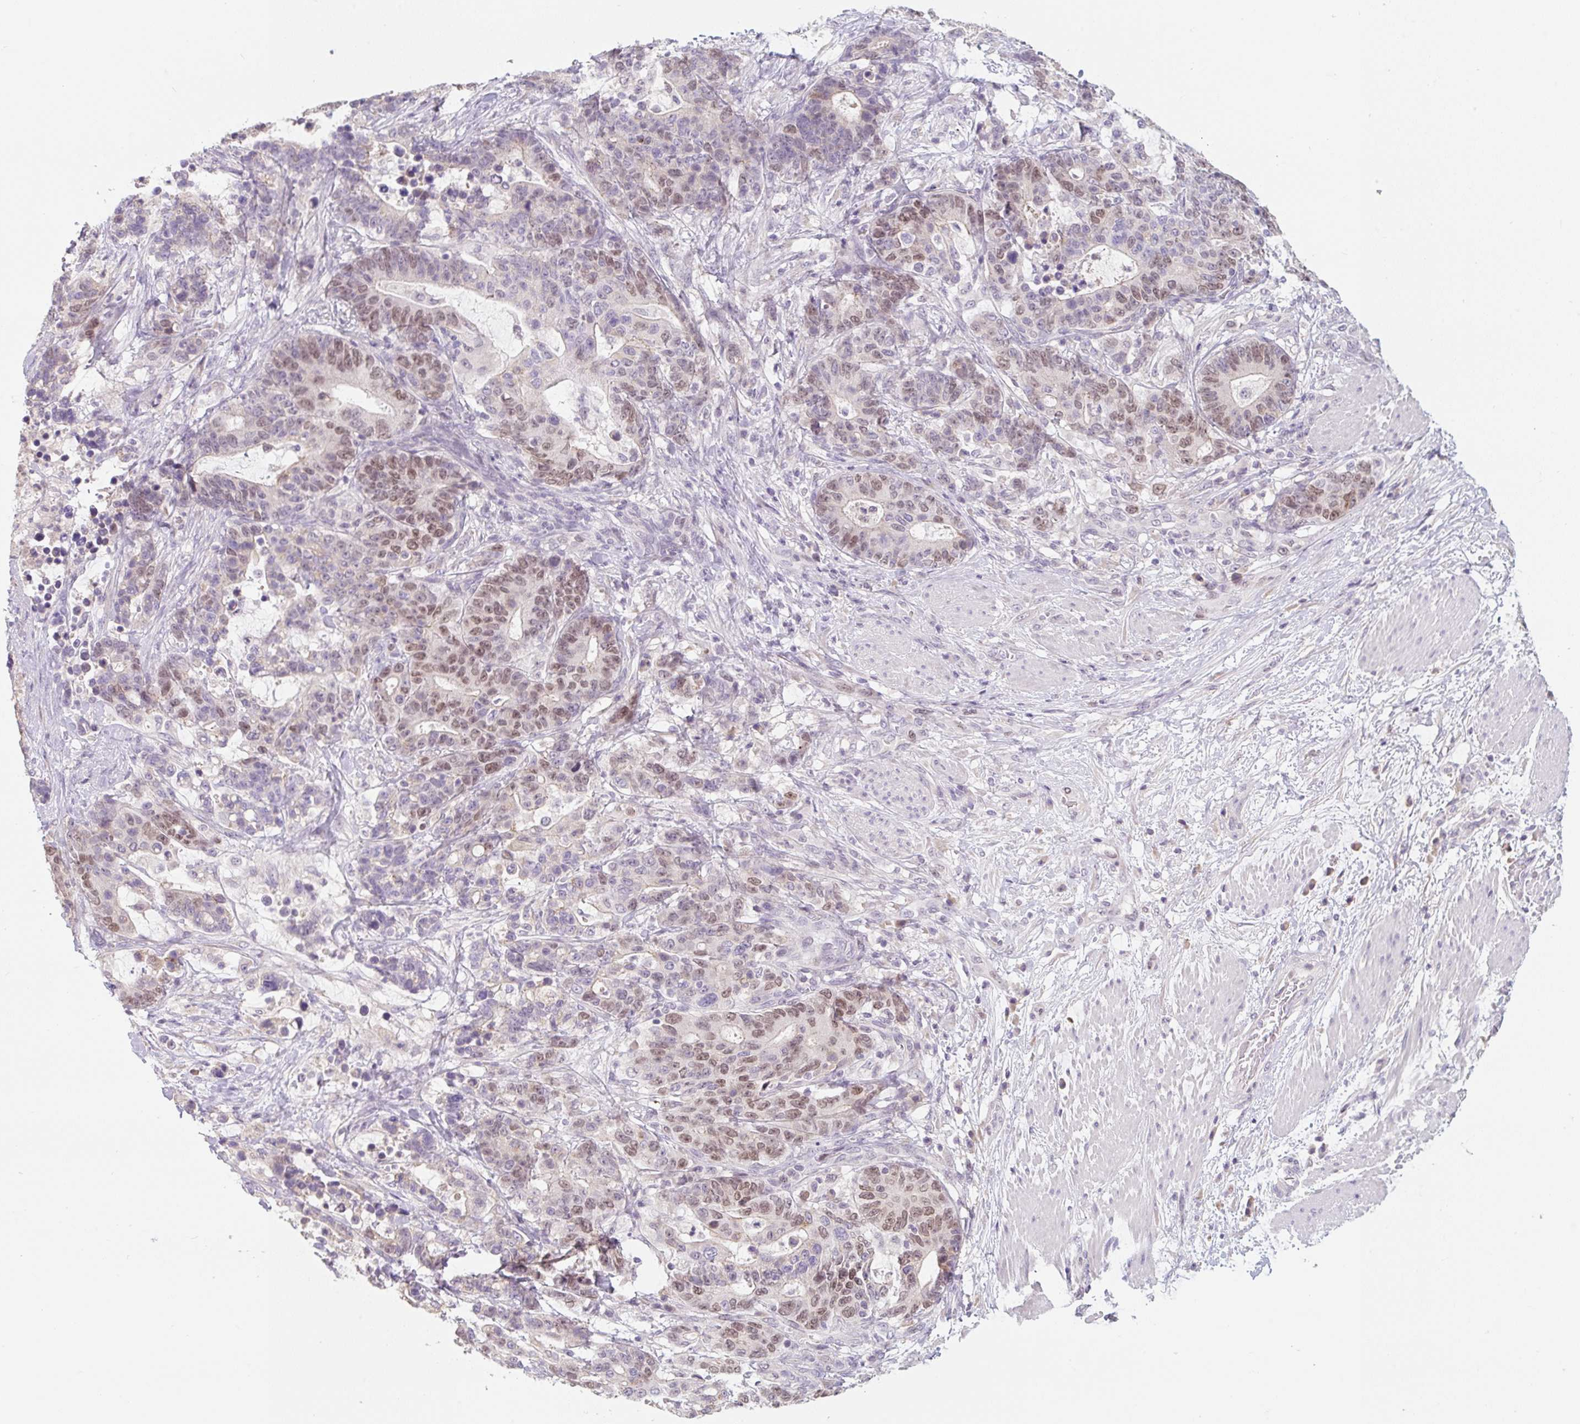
{"staining": {"intensity": "moderate", "quantity": ">75%", "location": "nuclear"}, "tissue": "stomach cancer", "cell_type": "Tumor cells", "image_type": "cancer", "snomed": [{"axis": "morphology", "description": "Normal tissue, NOS"}, {"axis": "morphology", "description": "Adenocarcinoma, NOS"}, {"axis": "topography", "description": "Stomach"}], "caption": "Adenocarcinoma (stomach) was stained to show a protein in brown. There is medium levels of moderate nuclear expression in about >75% of tumor cells.", "gene": "MIA2", "patient": {"sex": "female", "age": 64}}